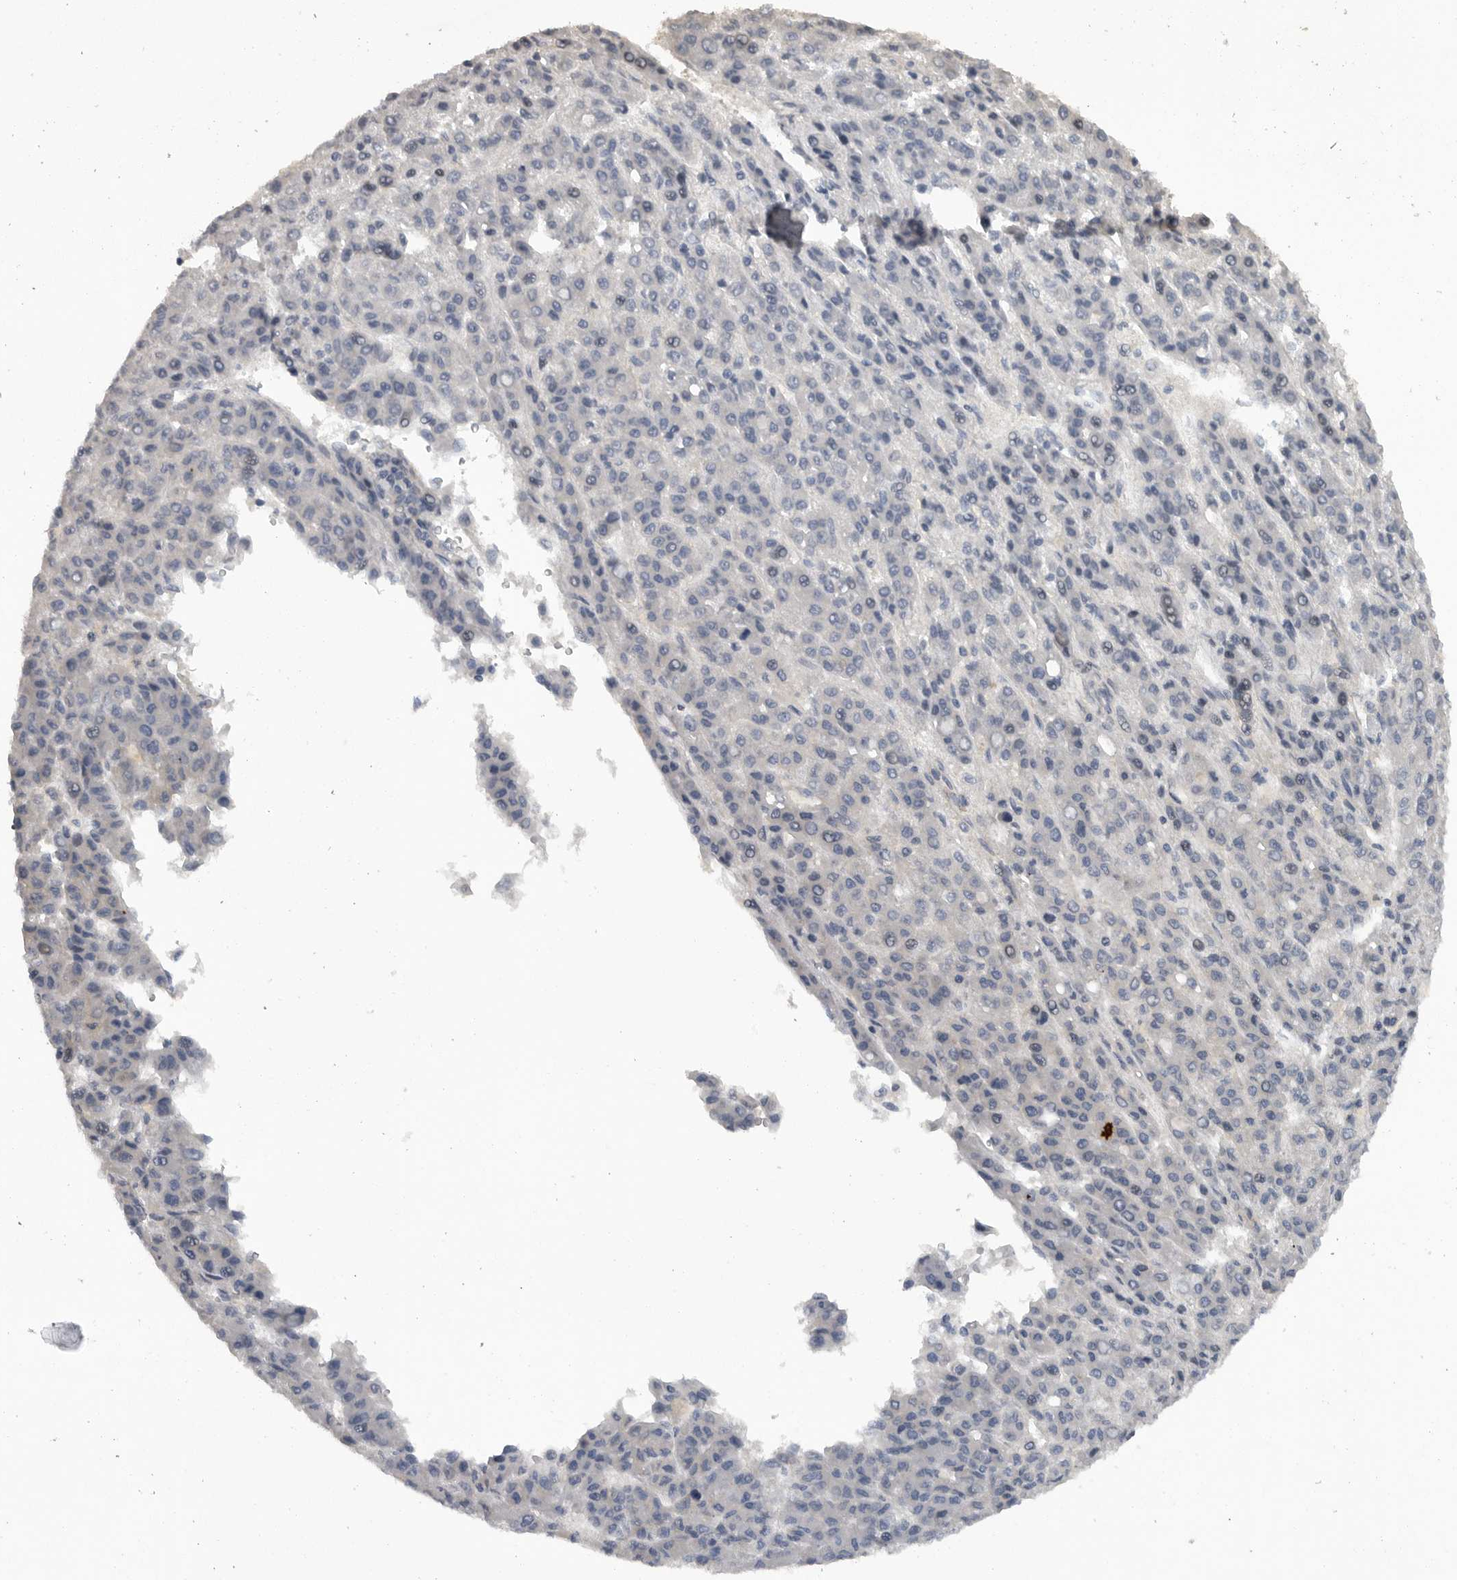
{"staining": {"intensity": "negative", "quantity": "none", "location": "none"}, "tissue": "liver cancer", "cell_type": "Tumor cells", "image_type": "cancer", "snomed": [{"axis": "morphology", "description": "Carcinoma, Hepatocellular, NOS"}, {"axis": "topography", "description": "Liver"}], "caption": "An image of human liver hepatocellular carcinoma is negative for staining in tumor cells.", "gene": "TMPRSS11F", "patient": {"sex": "male", "age": 70}}